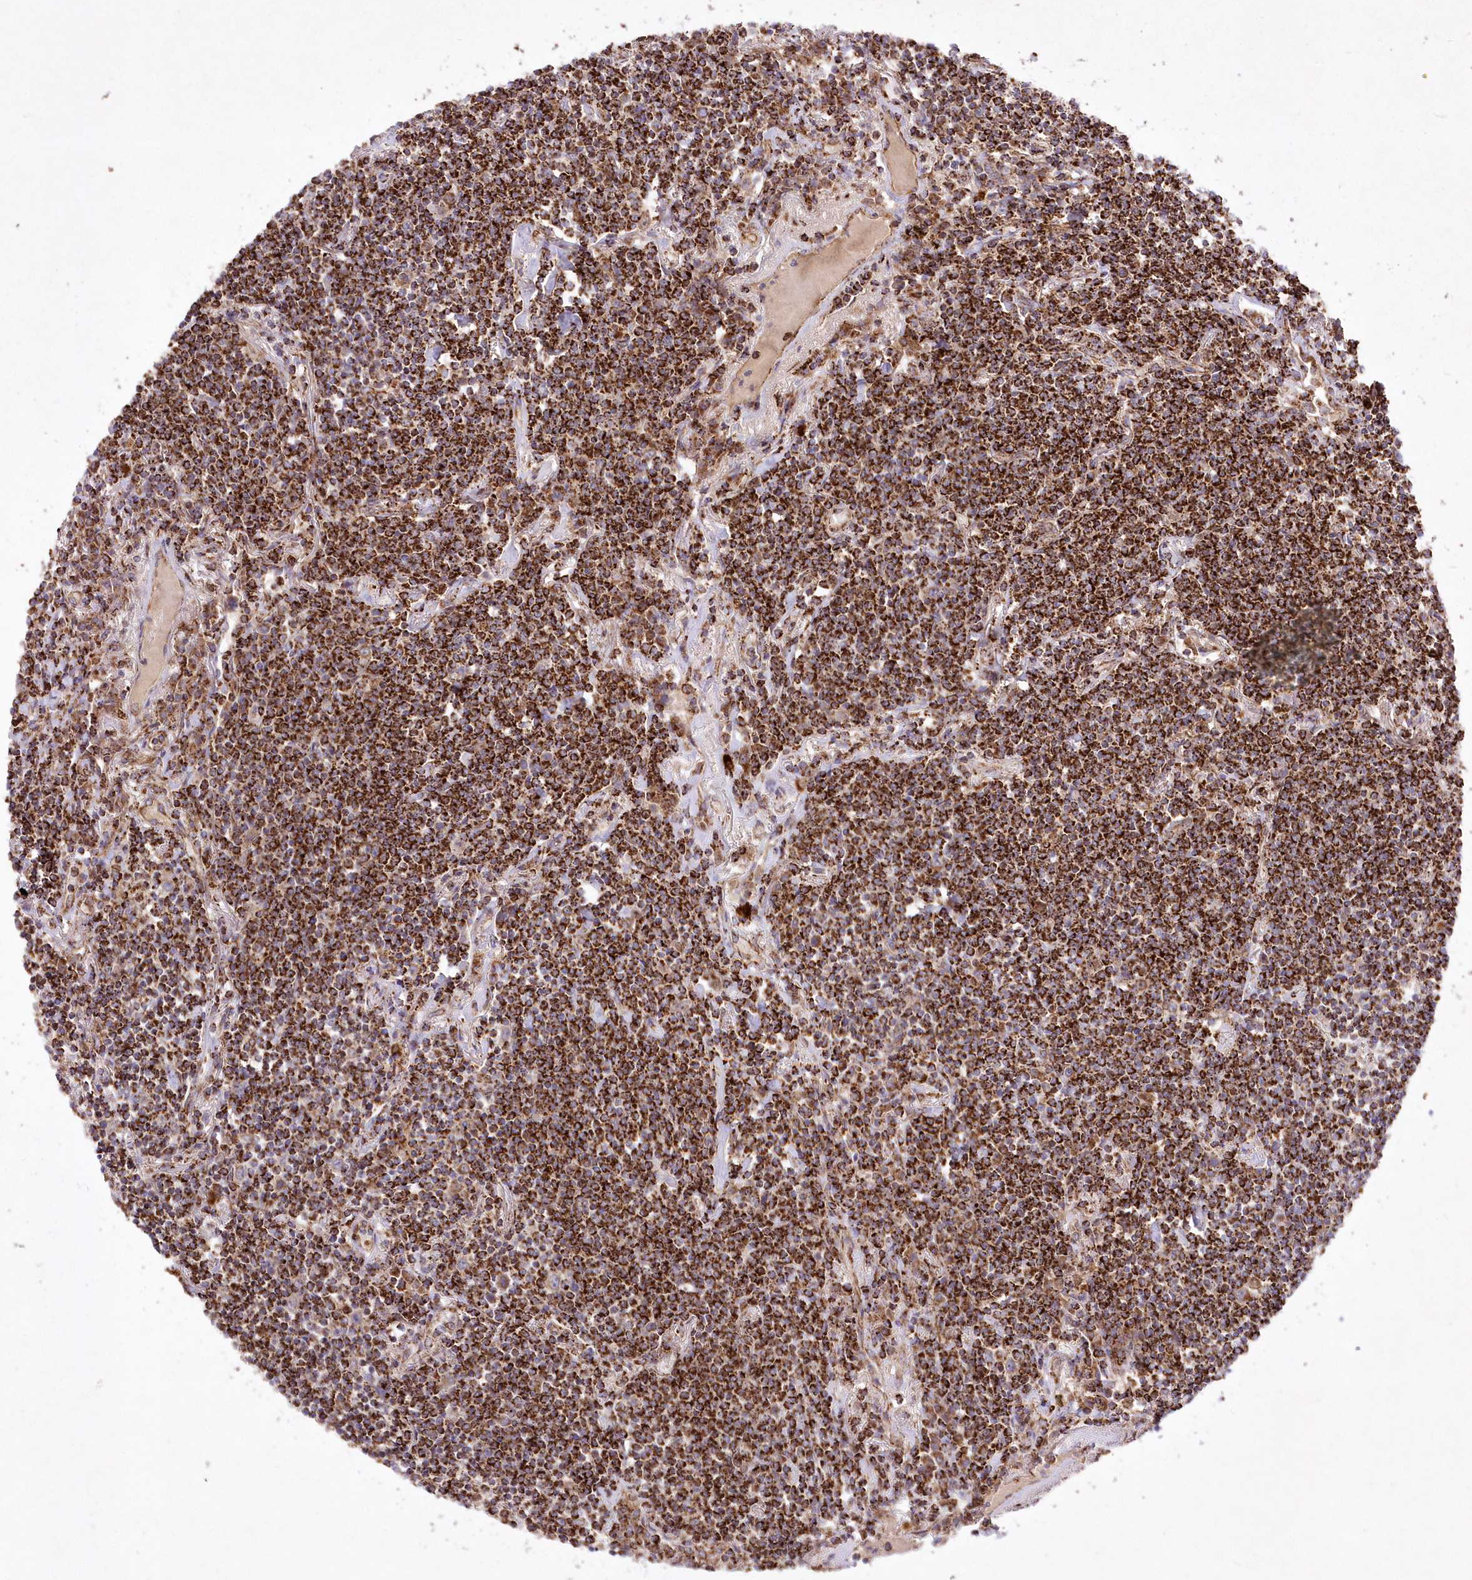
{"staining": {"intensity": "strong", "quantity": ">75%", "location": "cytoplasmic/membranous"}, "tissue": "lymphoma", "cell_type": "Tumor cells", "image_type": "cancer", "snomed": [{"axis": "morphology", "description": "Malignant lymphoma, non-Hodgkin's type, Low grade"}, {"axis": "topography", "description": "Lung"}], "caption": "Strong cytoplasmic/membranous expression is seen in approximately >75% of tumor cells in malignant lymphoma, non-Hodgkin's type (low-grade). Immunohistochemistry stains the protein in brown and the nuclei are stained blue.", "gene": "ASNSD1", "patient": {"sex": "female", "age": 71}}